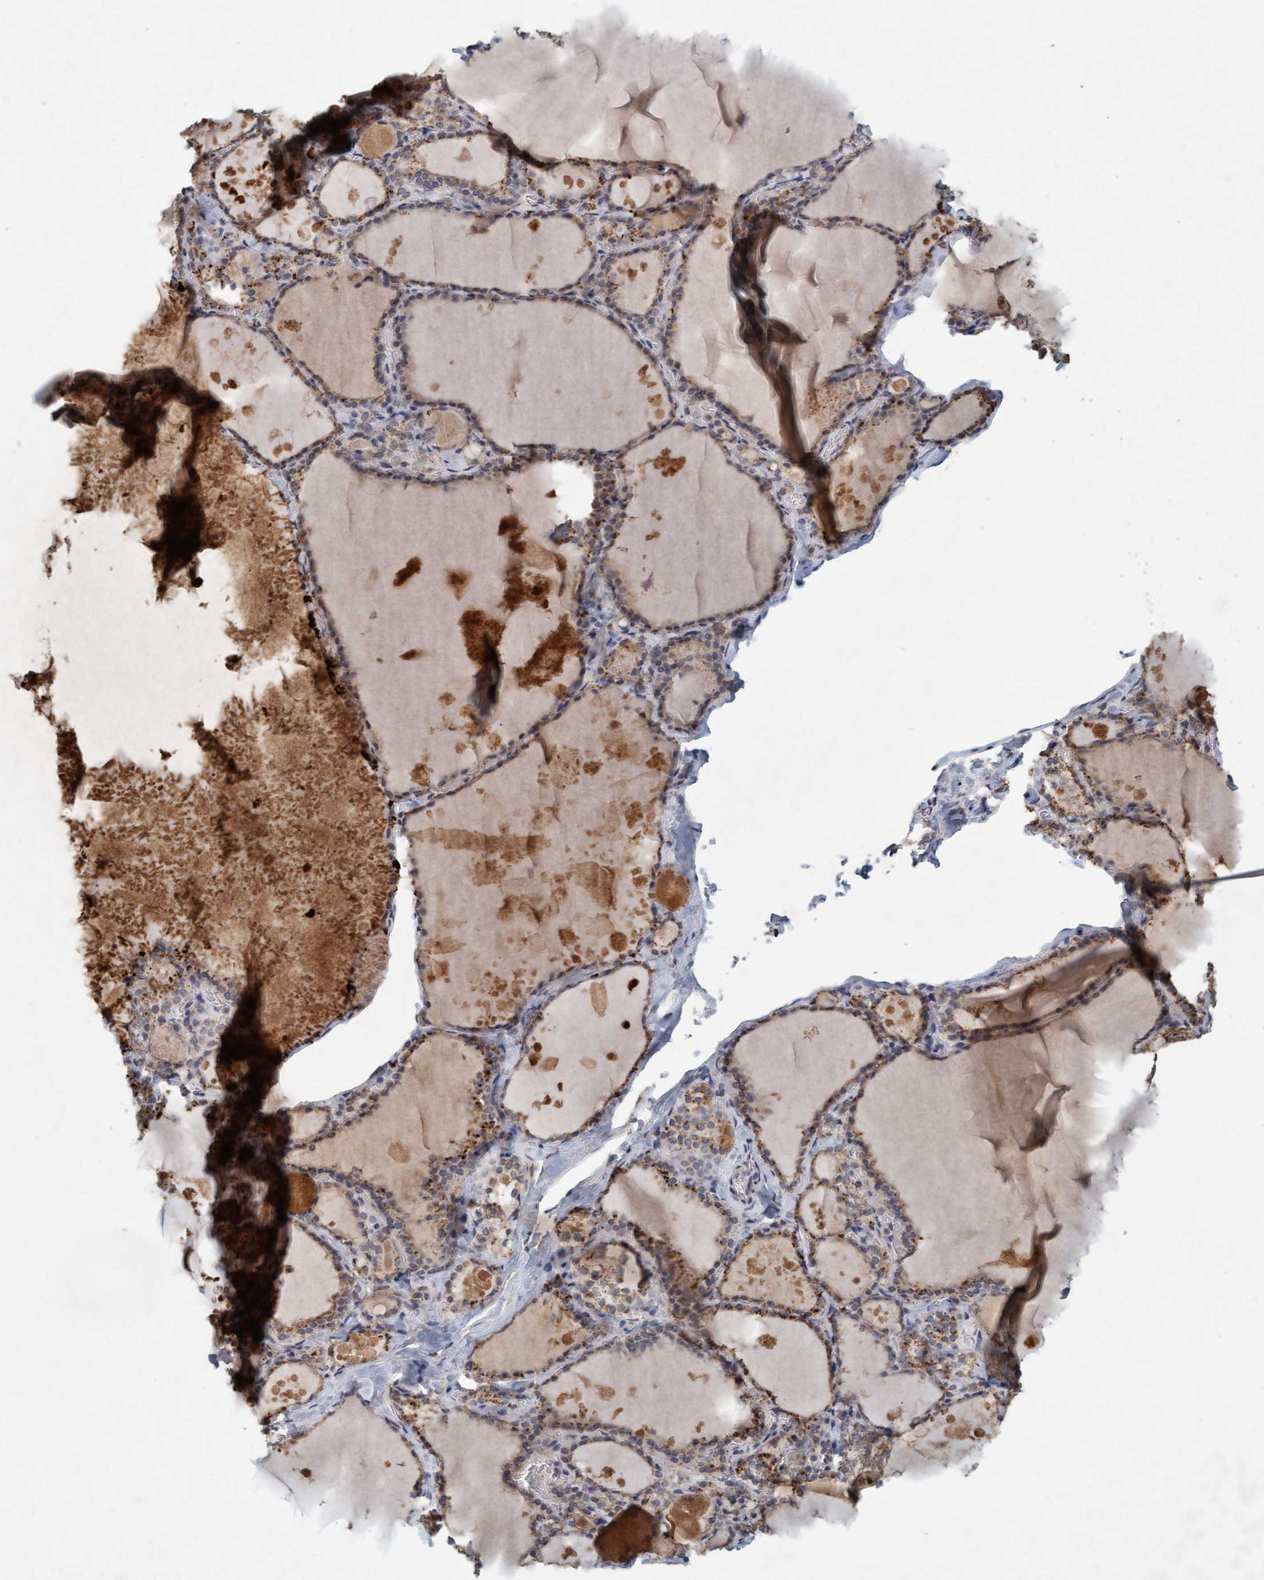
{"staining": {"intensity": "moderate", "quantity": ">75%", "location": "cytoplasmic/membranous"}, "tissue": "thyroid gland", "cell_type": "Glandular cells", "image_type": "normal", "snomed": [{"axis": "morphology", "description": "Normal tissue, NOS"}, {"axis": "topography", "description": "Thyroid gland"}], "caption": "Brown immunohistochemical staining in normal human thyroid gland demonstrates moderate cytoplasmic/membranous positivity in approximately >75% of glandular cells.", "gene": "VSIG8", "patient": {"sex": "male", "age": 56}}